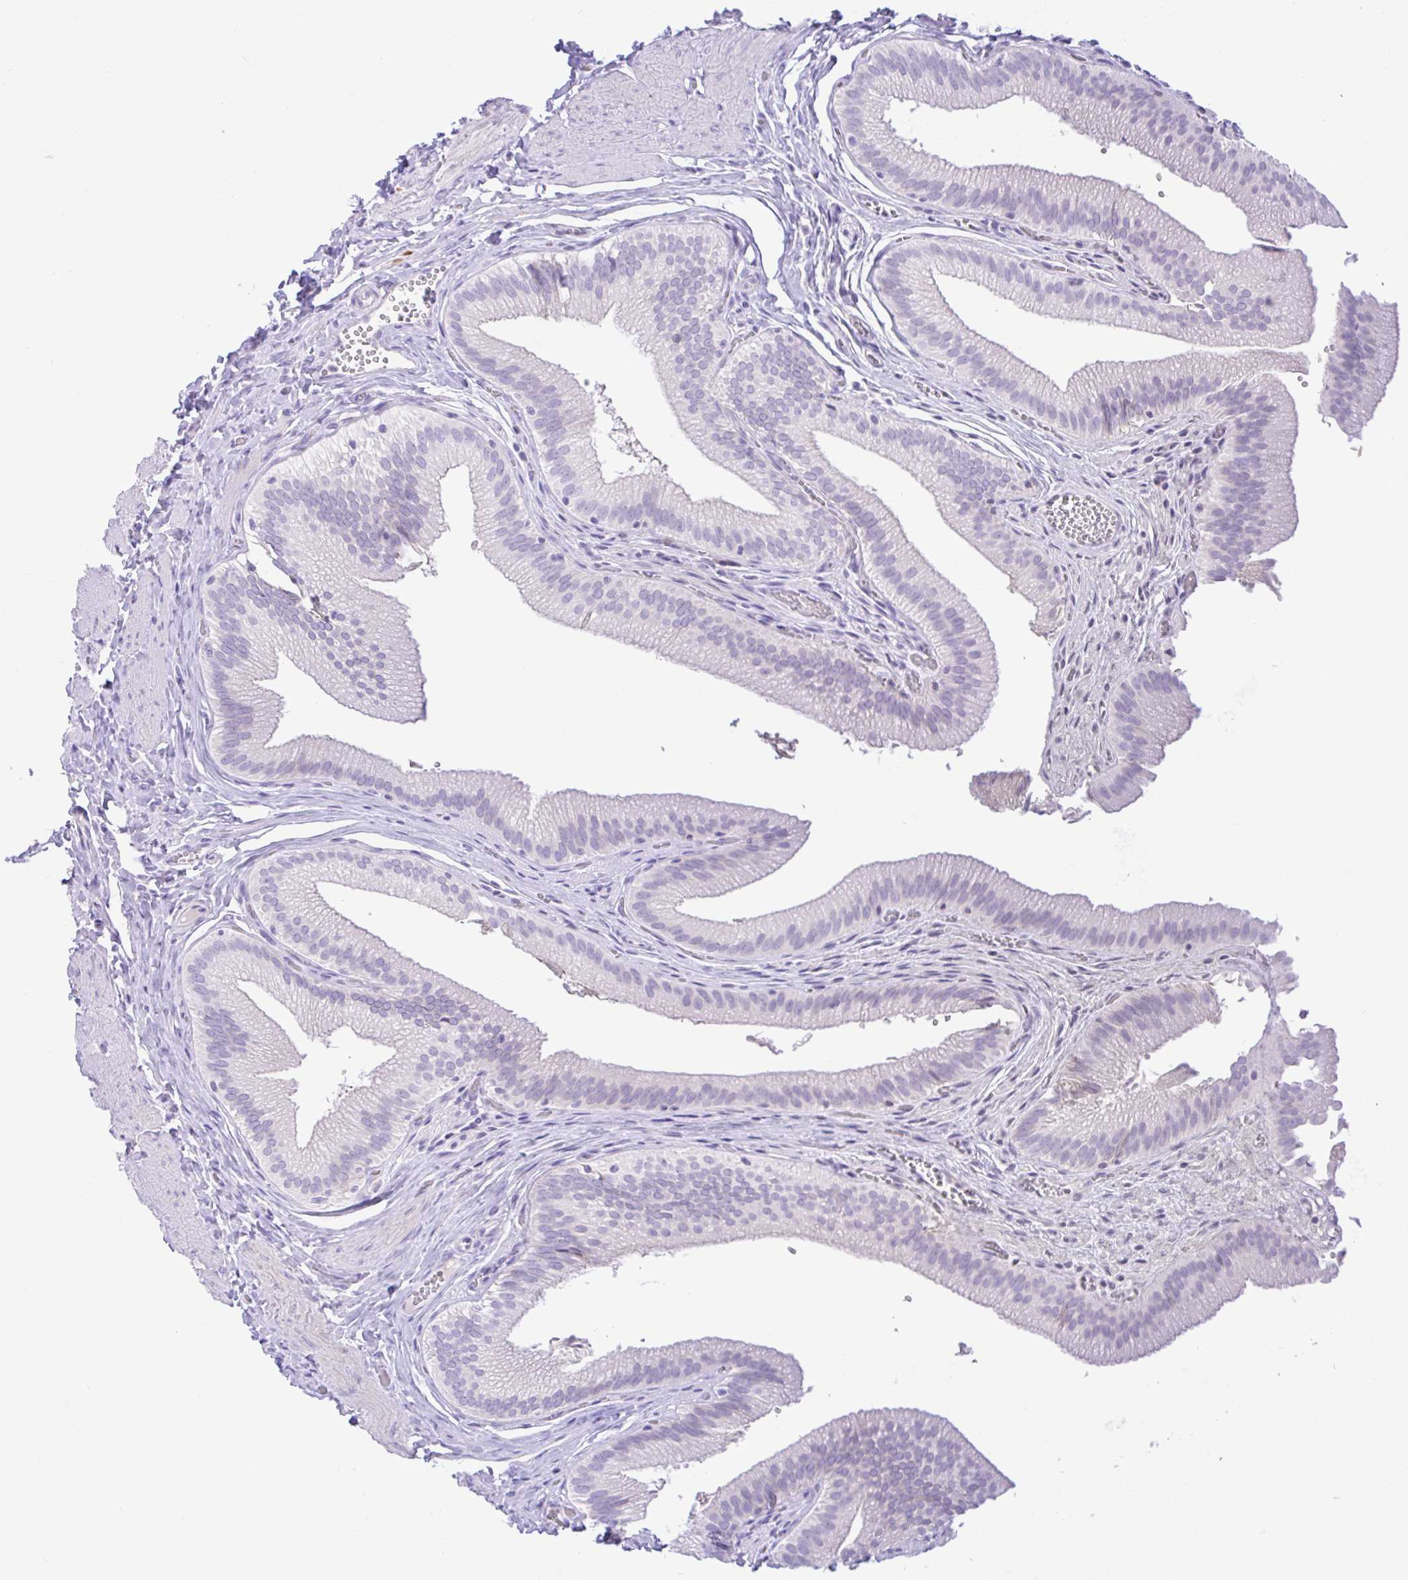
{"staining": {"intensity": "negative", "quantity": "none", "location": "none"}, "tissue": "gallbladder", "cell_type": "Glandular cells", "image_type": "normal", "snomed": [{"axis": "morphology", "description": "Normal tissue, NOS"}, {"axis": "topography", "description": "Gallbladder"}, {"axis": "topography", "description": "Peripheral nerve tissue"}], "caption": "IHC photomicrograph of benign gallbladder stained for a protein (brown), which demonstrates no staining in glandular cells. Brightfield microscopy of immunohistochemistry stained with DAB (brown) and hematoxylin (blue), captured at high magnification.", "gene": "ZNF101", "patient": {"sex": "male", "age": 17}}